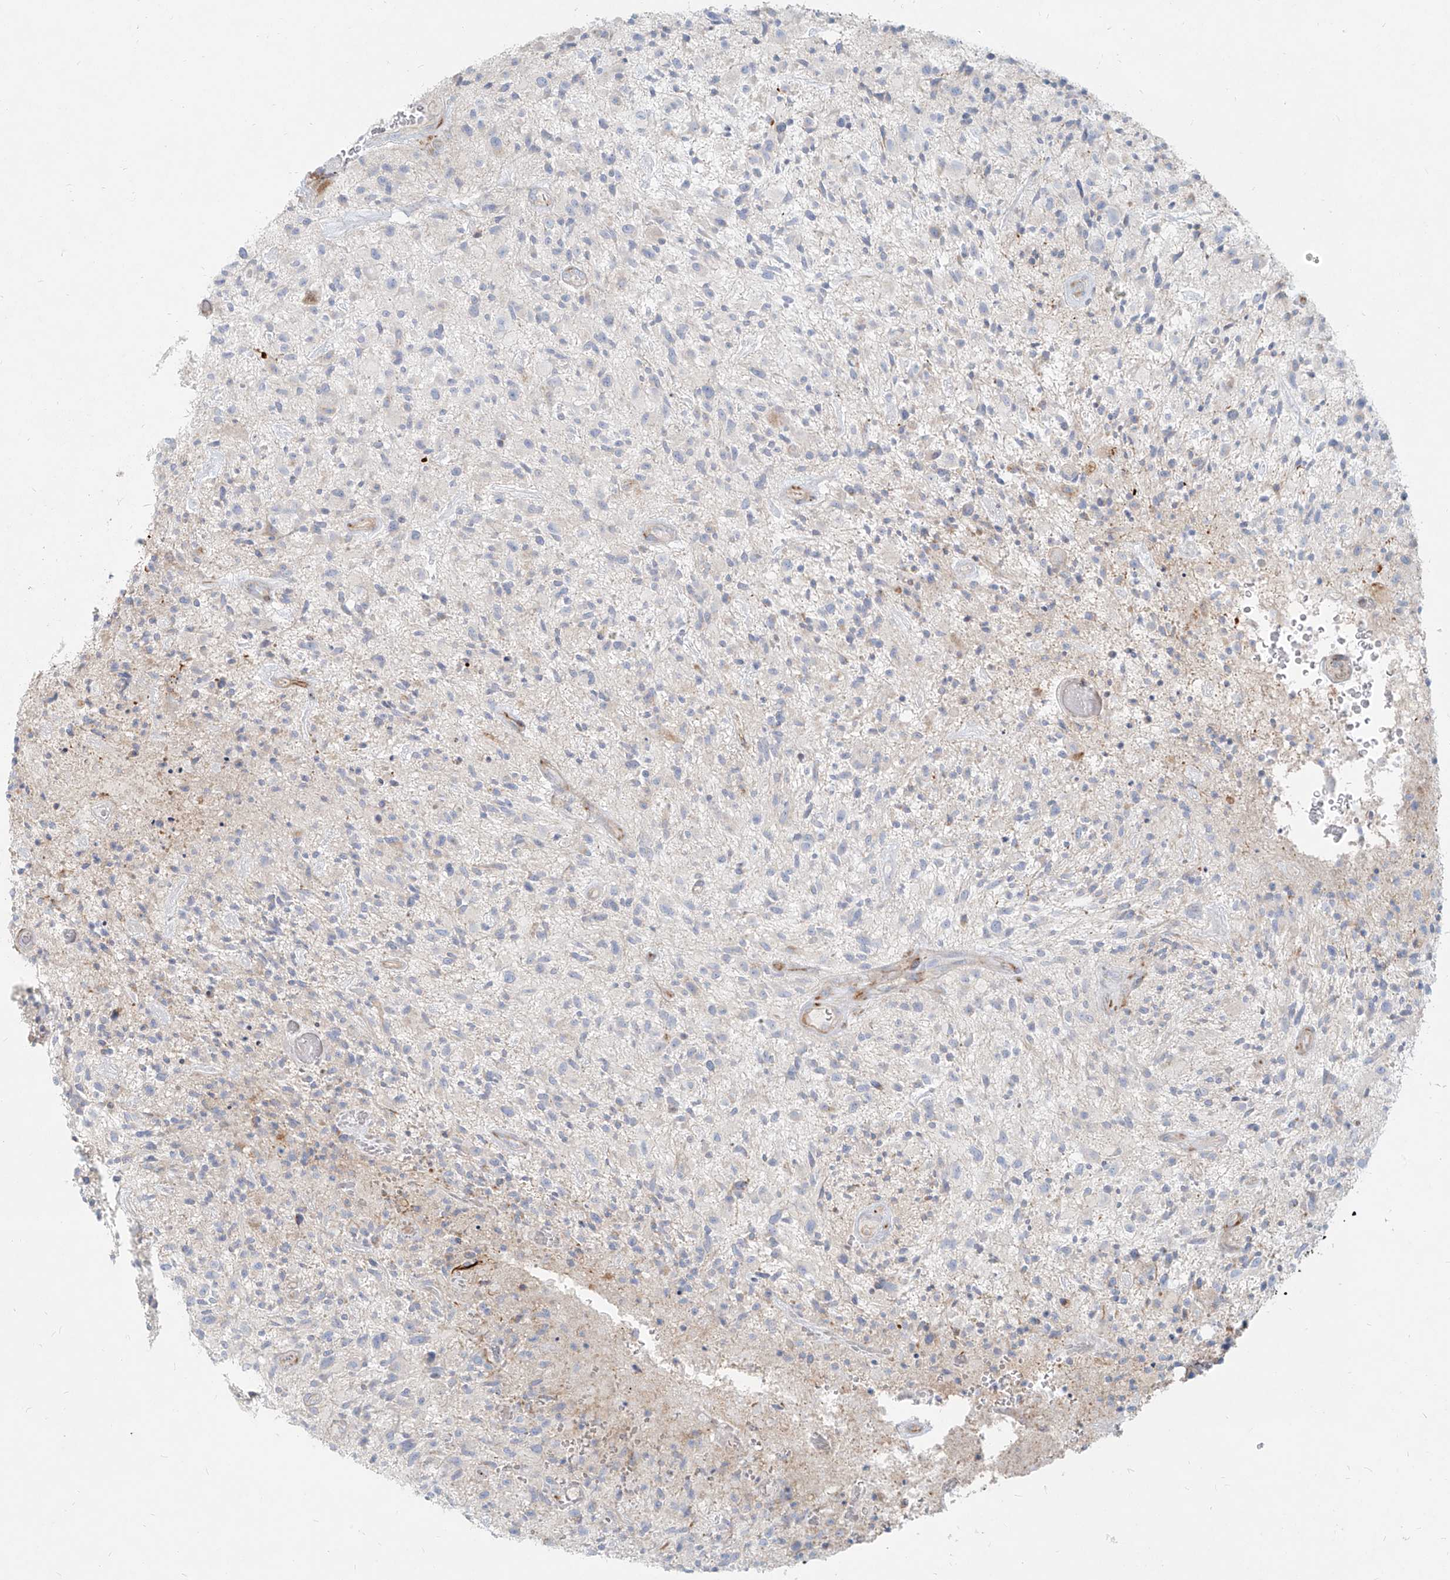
{"staining": {"intensity": "negative", "quantity": "none", "location": "none"}, "tissue": "glioma", "cell_type": "Tumor cells", "image_type": "cancer", "snomed": [{"axis": "morphology", "description": "Glioma, malignant, High grade"}, {"axis": "topography", "description": "Brain"}], "caption": "Immunohistochemistry (IHC) micrograph of neoplastic tissue: human malignant glioma (high-grade) stained with DAB shows no significant protein expression in tumor cells. Nuclei are stained in blue.", "gene": "MTX2", "patient": {"sex": "male", "age": 47}}